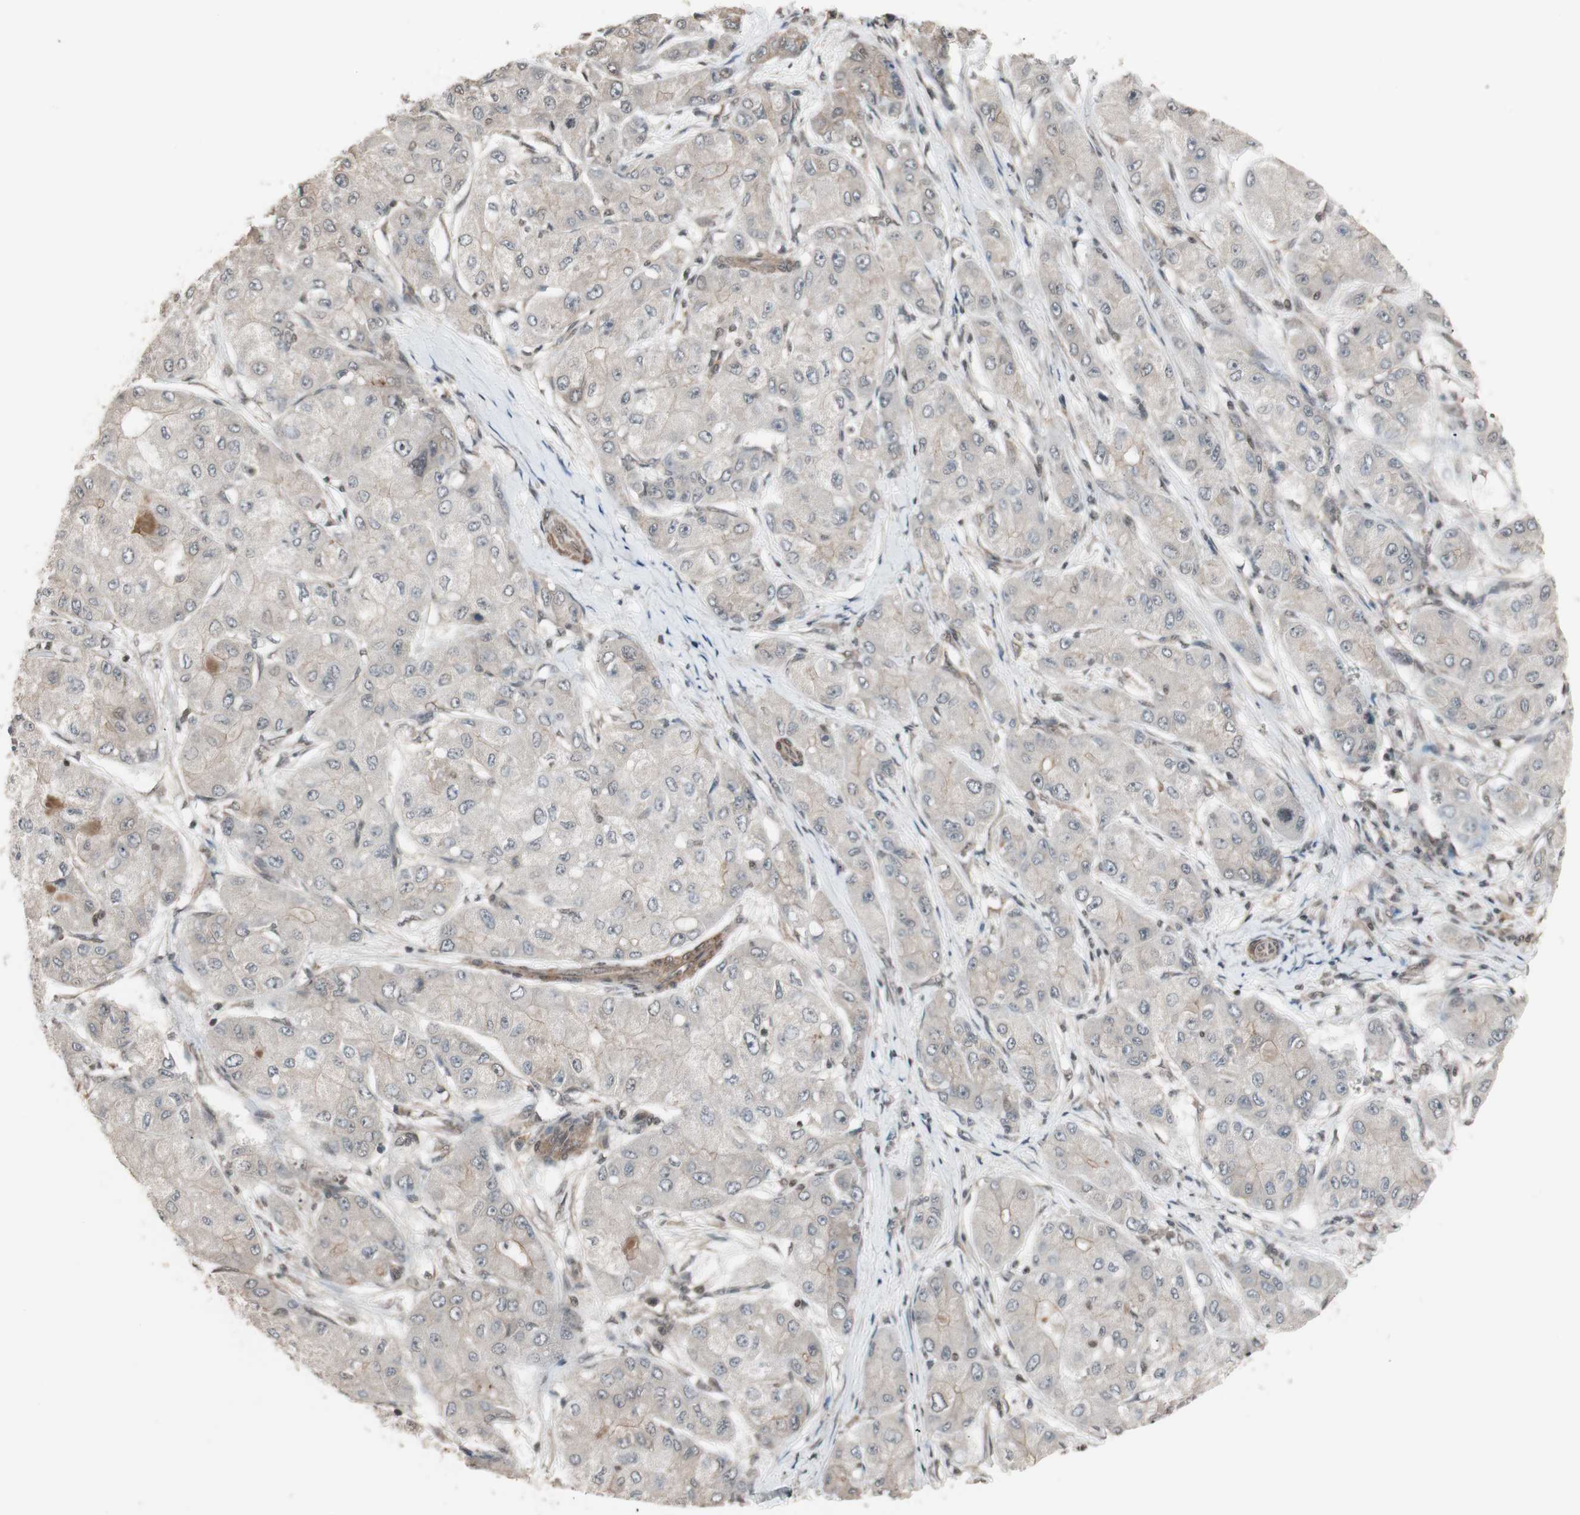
{"staining": {"intensity": "weak", "quantity": "<25%", "location": "cytoplasmic/membranous"}, "tissue": "liver cancer", "cell_type": "Tumor cells", "image_type": "cancer", "snomed": [{"axis": "morphology", "description": "Carcinoma, Hepatocellular, NOS"}, {"axis": "topography", "description": "Liver"}], "caption": "Tumor cells show no significant expression in liver hepatocellular carcinoma.", "gene": "DRAP1", "patient": {"sex": "male", "age": 80}}